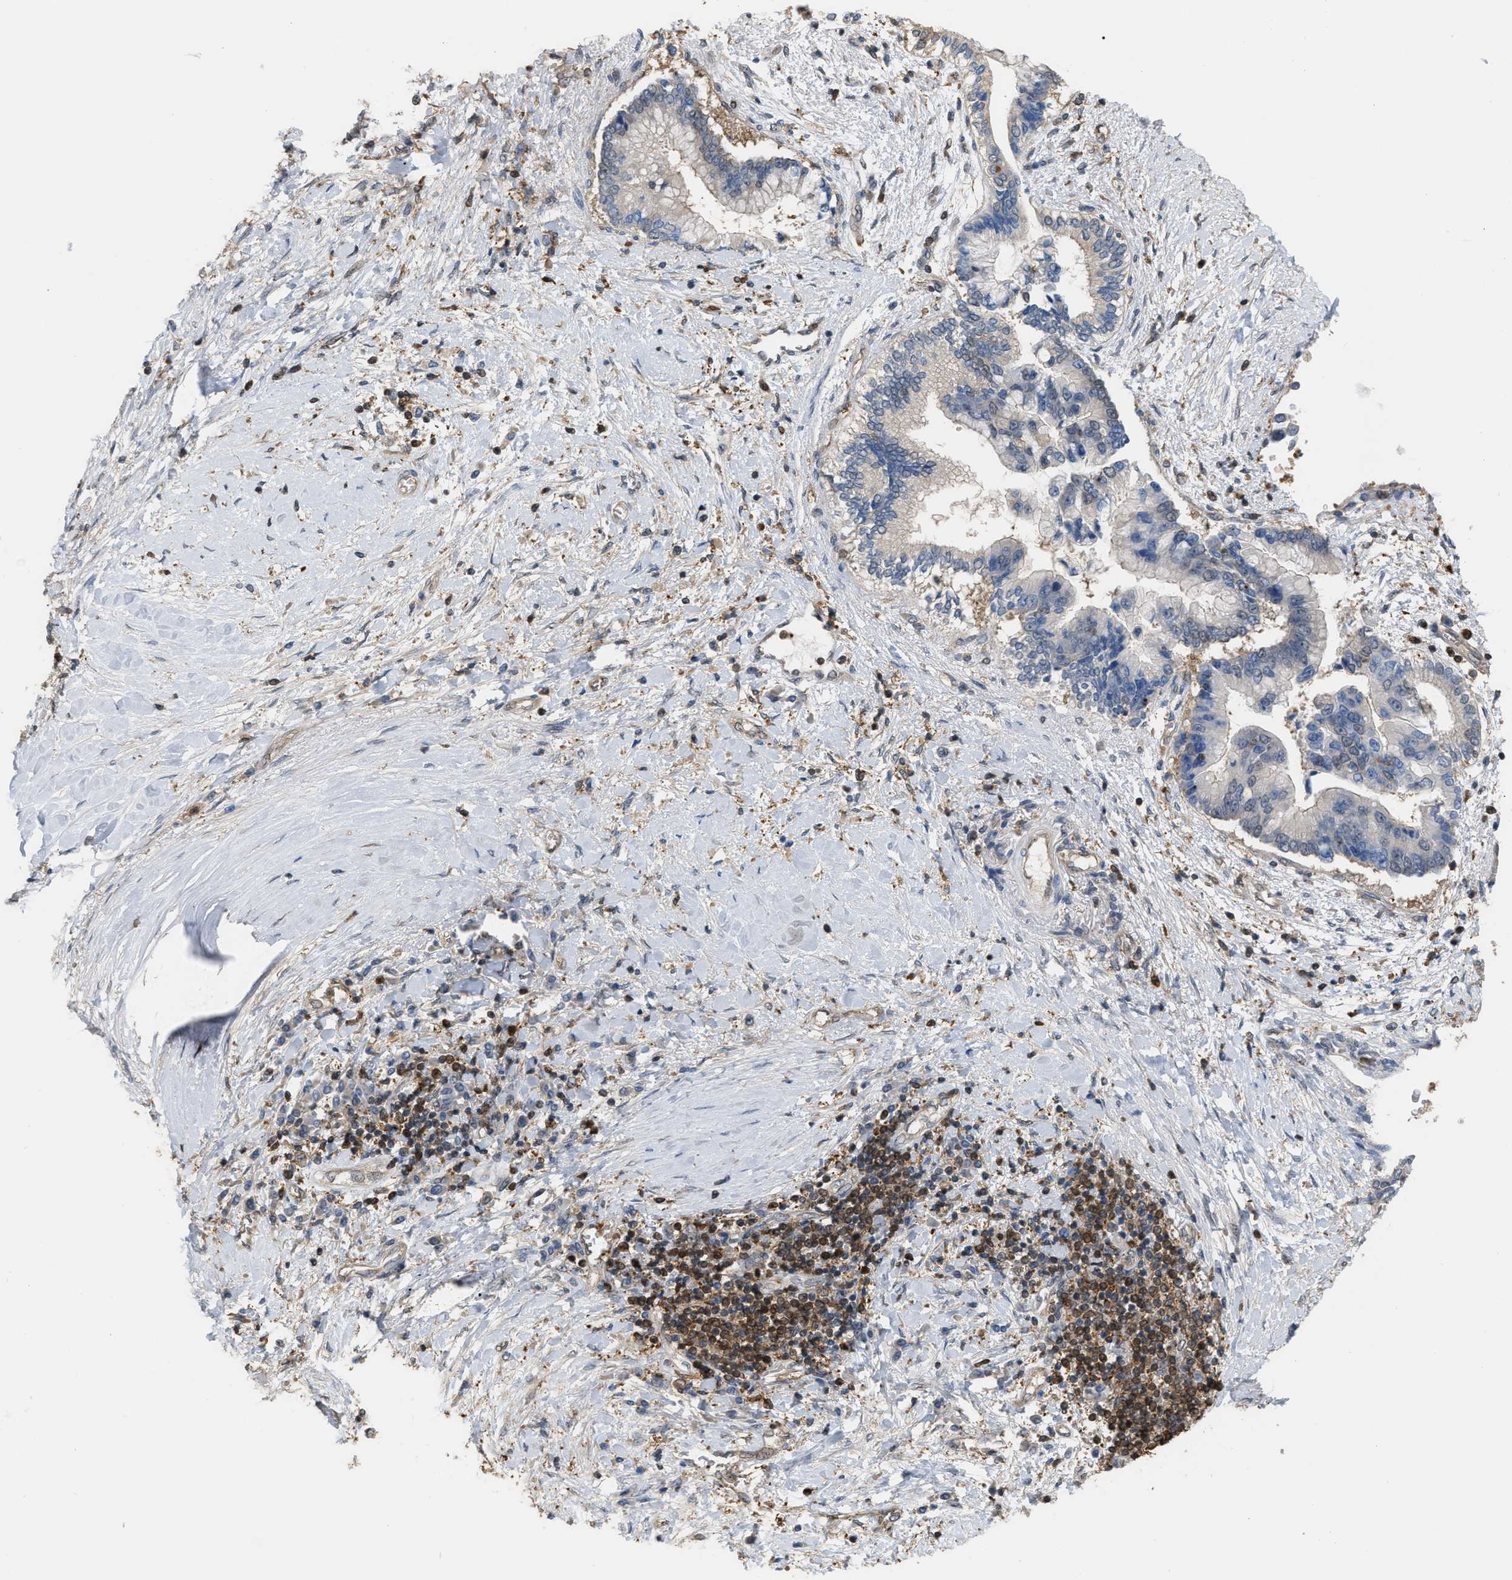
{"staining": {"intensity": "negative", "quantity": "none", "location": "none"}, "tissue": "liver cancer", "cell_type": "Tumor cells", "image_type": "cancer", "snomed": [{"axis": "morphology", "description": "Cholangiocarcinoma"}, {"axis": "topography", "description": "Liver"}], "caption": "Human cholangiocarcinoma (liver) stained for a protein using immunohistochemistry shows no staining in tumor cells.", "gene": "MTPN", "patient": {"sex": "male", "age": 50}}